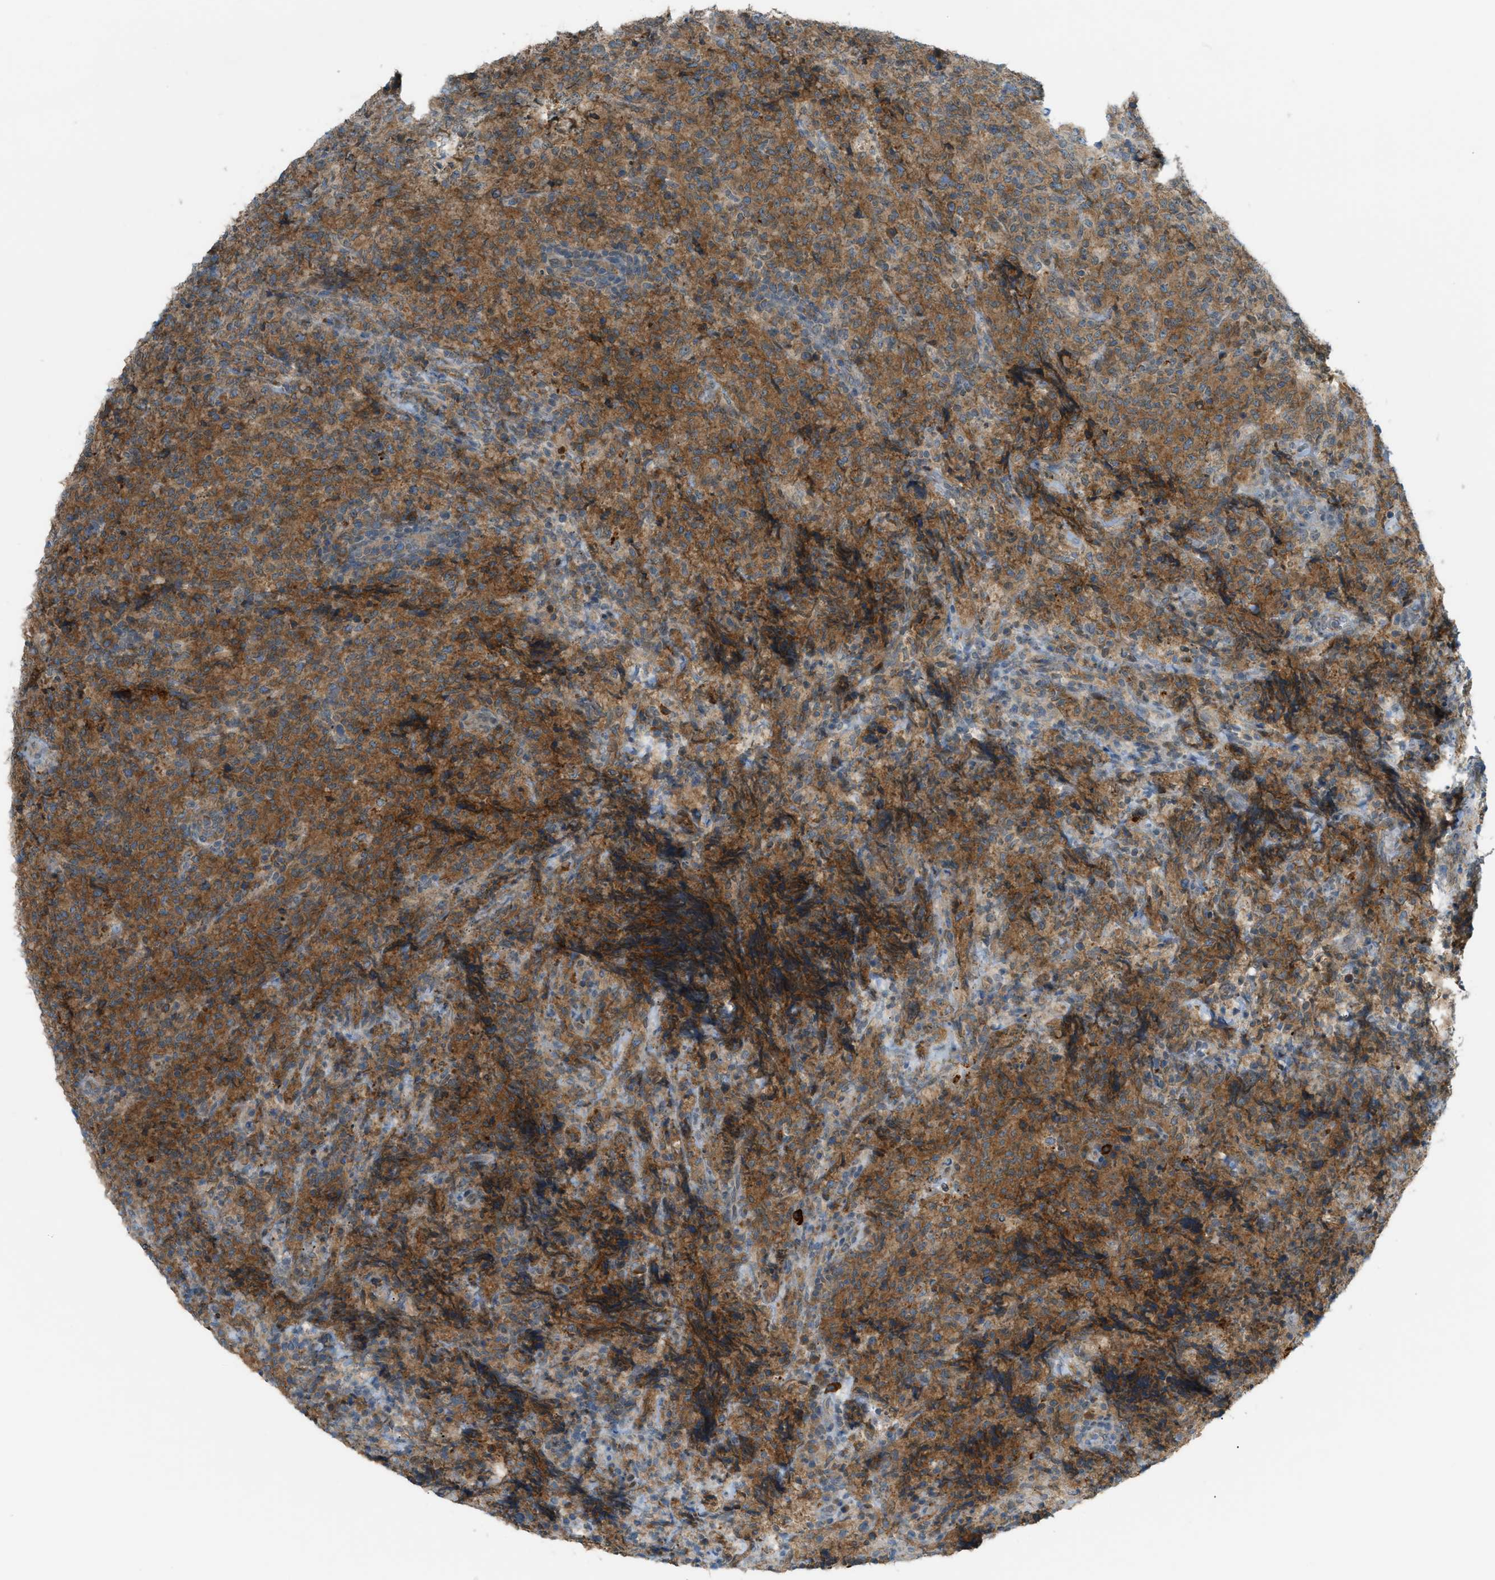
{"staining": {"intensity": "moderate", "quantity": ">75%", "location": "cytoplasmic/membranous"}, "tissue": "lymphoma", "cell_type": "Tumor cells", "image_type": "cancer", "snomed": [{"axis": "morphology", "description": "Malignant lymphoma, non-Hodgkin's type, High grade"}, {"axis": "topography", "description": "Tonsil"}], "caption": "Immunohistochemical staining of malignant lymphoma, non-Hodgkin's type (high-grade) displays moderate cytoplasmic/membranous protein expression in about >75% of tumor cells. Immunohistochemistry stains the protein of interest in brown and the nuclei are stained blue.", "gene": "DYRK1A", "patient": {"sex": "female", "age": 36}}